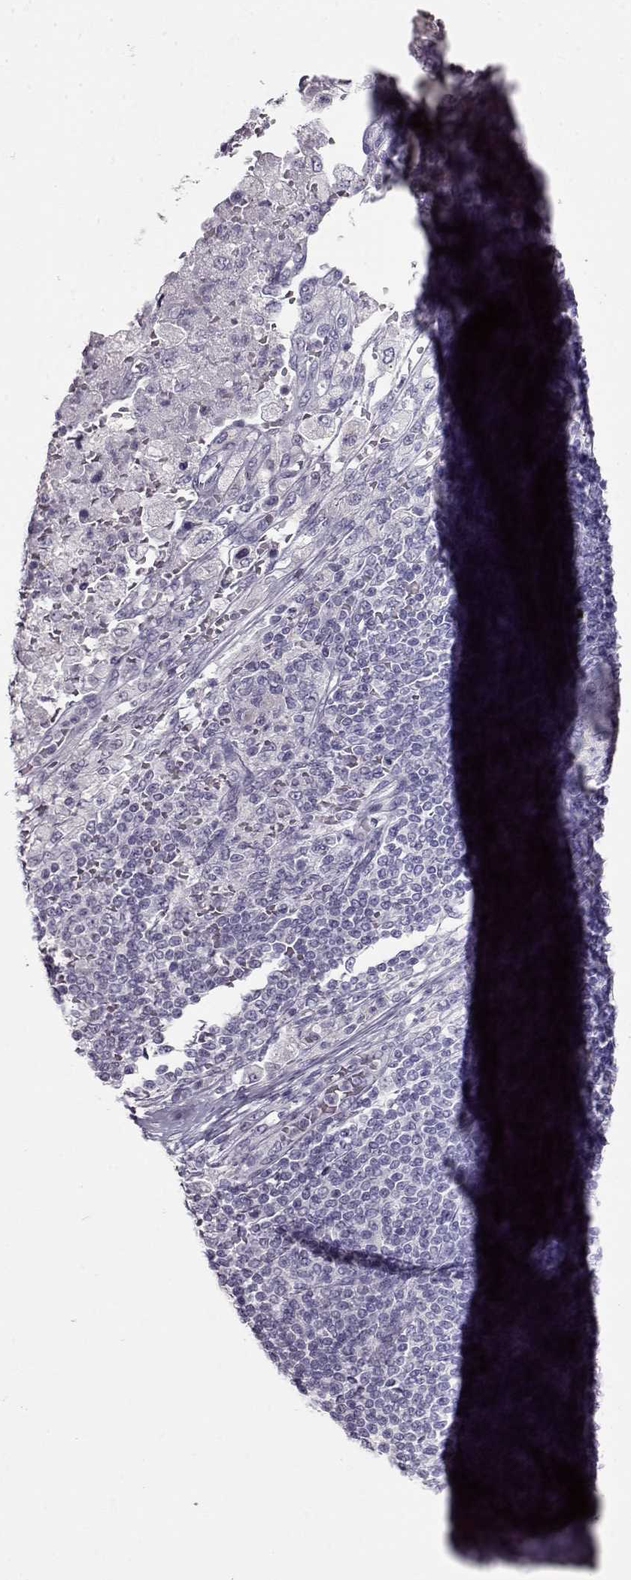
{"staining": {"intensity": "negative", "quantity": "none", "location": "none"}, "tissue": "pancreatic cancer", "cell_type": "Tumor cells", "image_type": "cancer", "snomed": [{"axis": "morphology", "description": "Adenocarcinoma, NOS"}, {"axis": "topography", "description": "Pancreas"}], "caption": "Immunohistochemical staining of pancreatic cancer shows no significant expression in tumor cells.", "gene": "FSHB", "patient": {"sex": "female", "age": 61}}